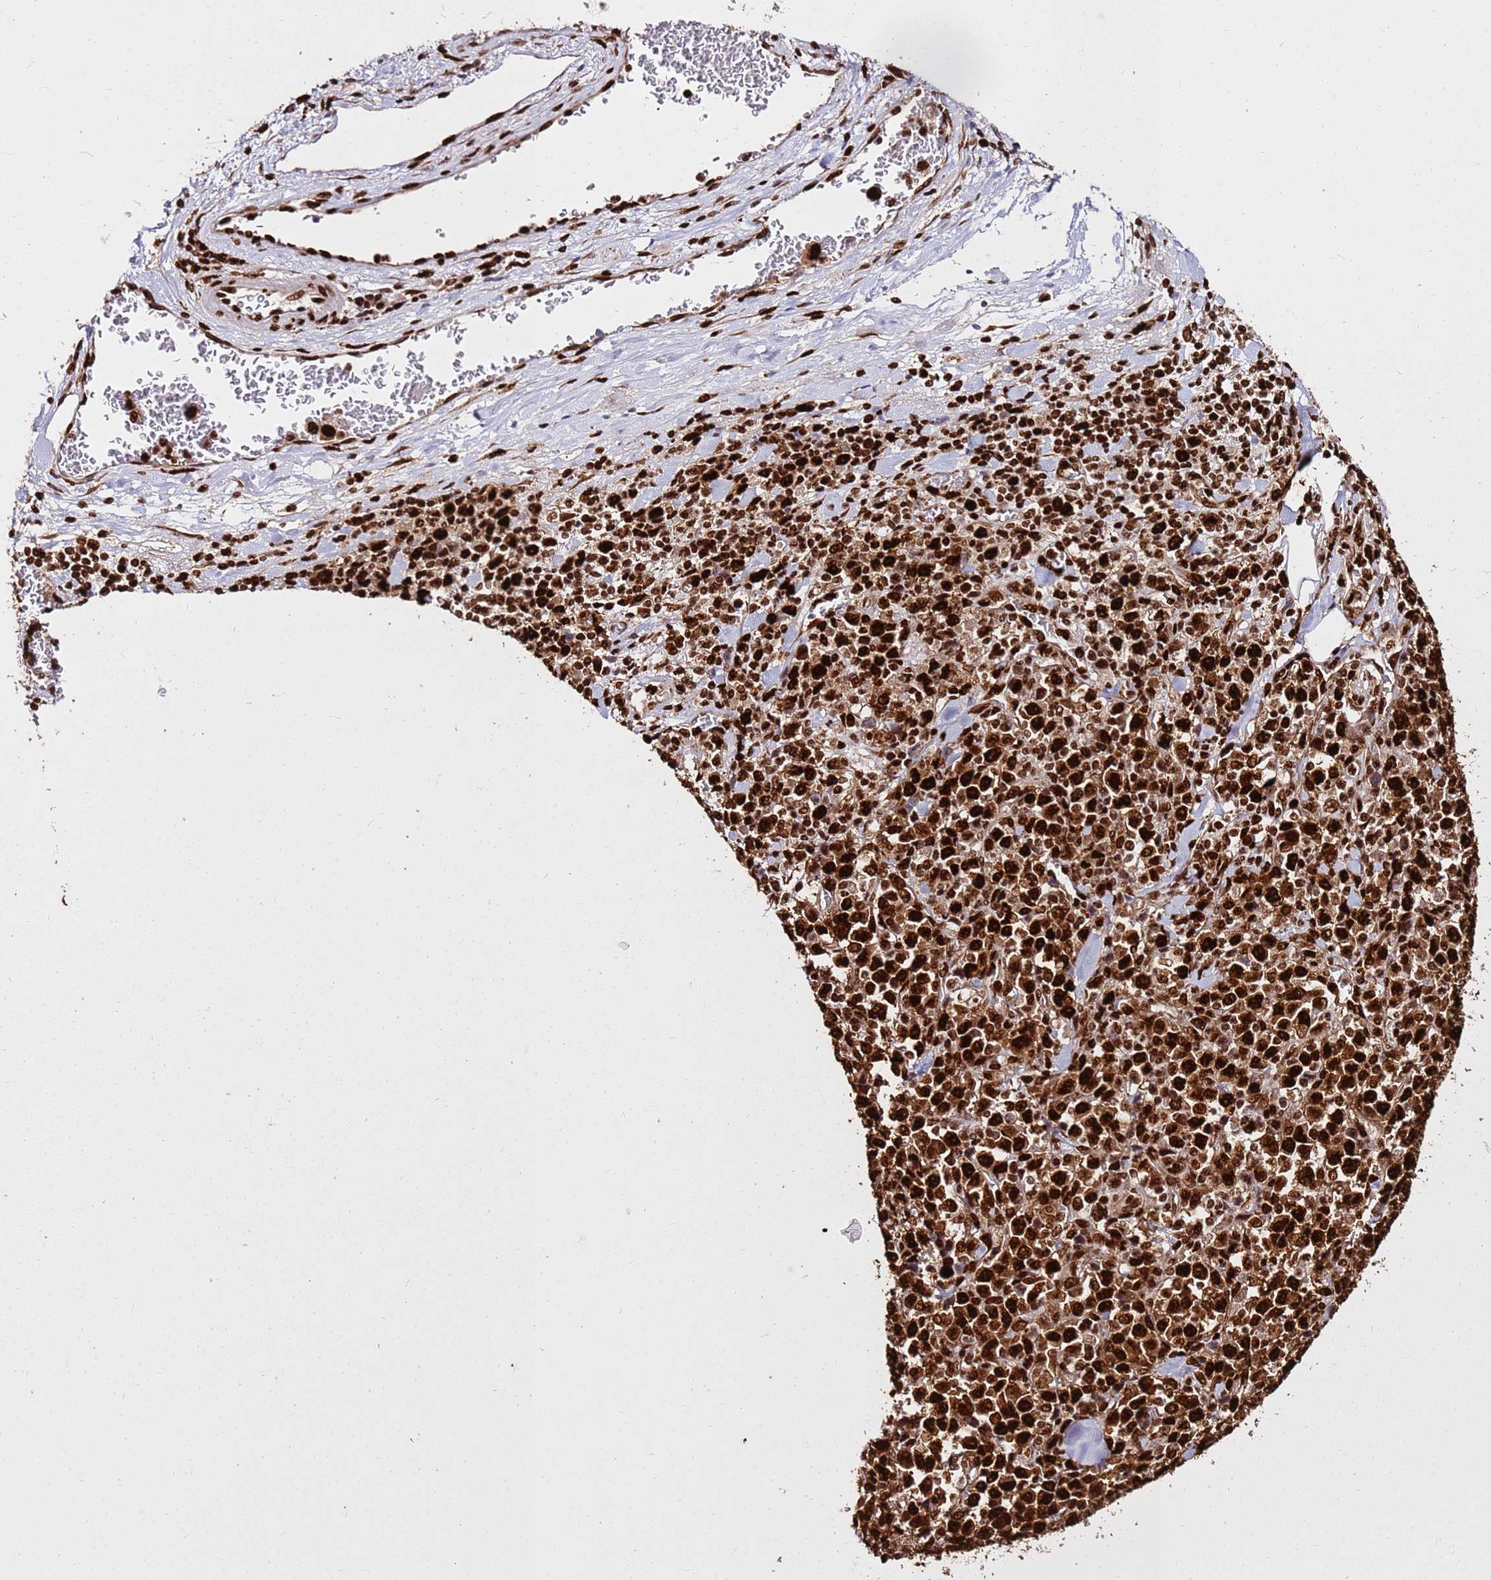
{"staining": {"intensity": "strong", "quantity": ">75%", "location": "cytoplasmic/membranous,nuclear"}, "tissue": "stomach cancer", "cell_type": "Tumor cells", "image_type": "cancer", "snomed": [{"axis": "morphology", "description": "Normal tissue, NOS"}, {"axis": "morphology", "description": "Adenocarcinoma, NOS"}, {"axis": "topography", "description": "Stomach, upper"}, {"axis": "topography", "description": "Stomach"}], "caption": "Strong cytoplasmic/membranous and nuclear positivity for a protein is present in about >75% of tumor cells of stomach cancer using IHC.", "gene": "HNRNPAB", "patient": {"sex": "male", "age": 59}}